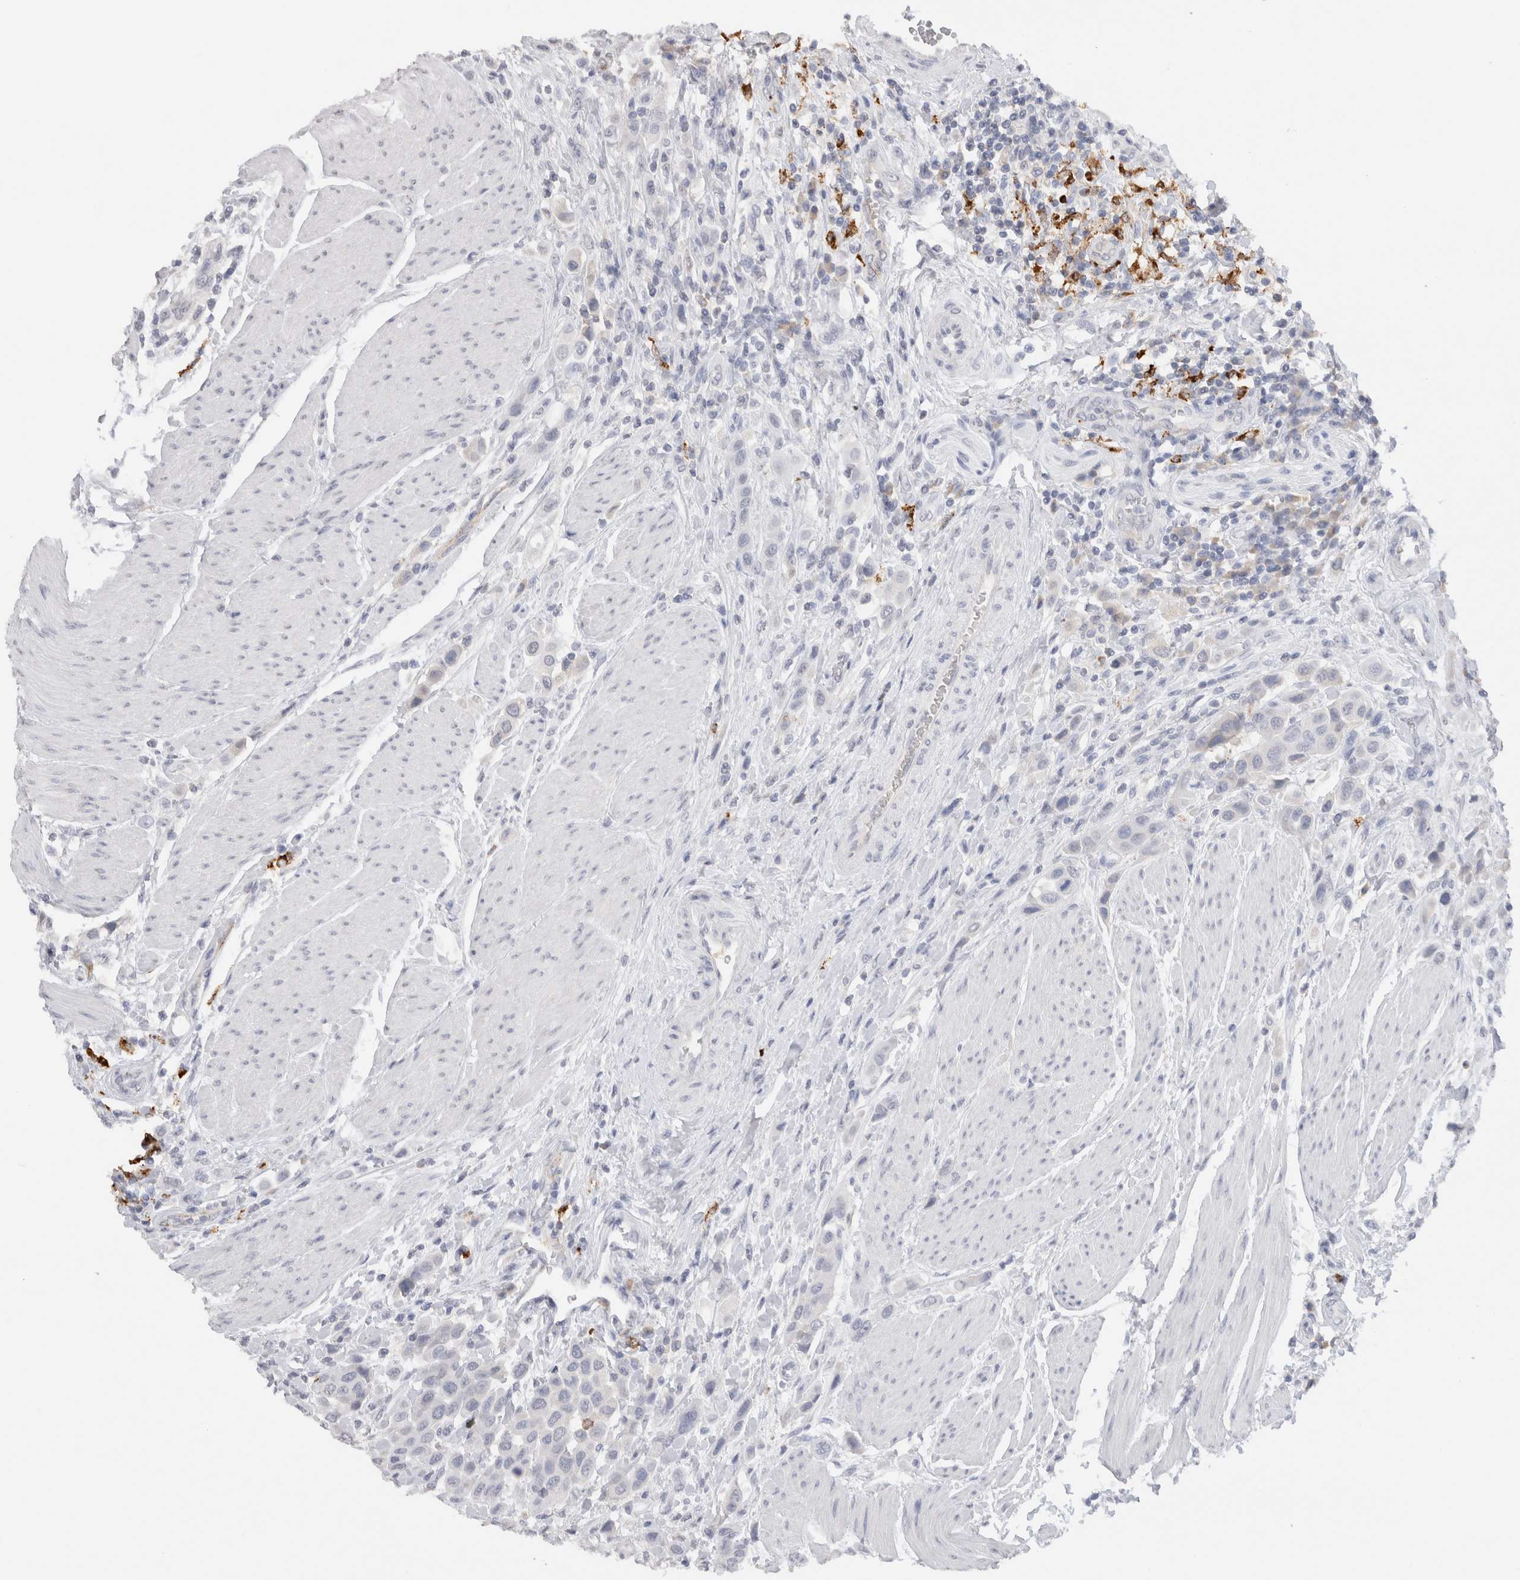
{"staining": {"intensity": "negative", "quantity": "none", "location": "none"}, "tissue": "urothelial cancer", "cell_type": "Tumor cells", "image_type": "cancer", "snomed": [{"axis": "morphology", "description": "Urothelial carcinoma, High grade"}, {"axis": "topography", "description": "Urinary bladder"}], "caption": "High power microscopy micrograph of an IHC photomicrograph of high-grade urothelial carcinoma, revealing no significant staining in tumor cells. (Stains: DAB immunohistochemistry (IHC) with hematoxylin counter stain, Microscopy: brightfield microscopy at high magnification).", "gene": "LAMP3", "patient": {"sex": "male", "age": 50}}